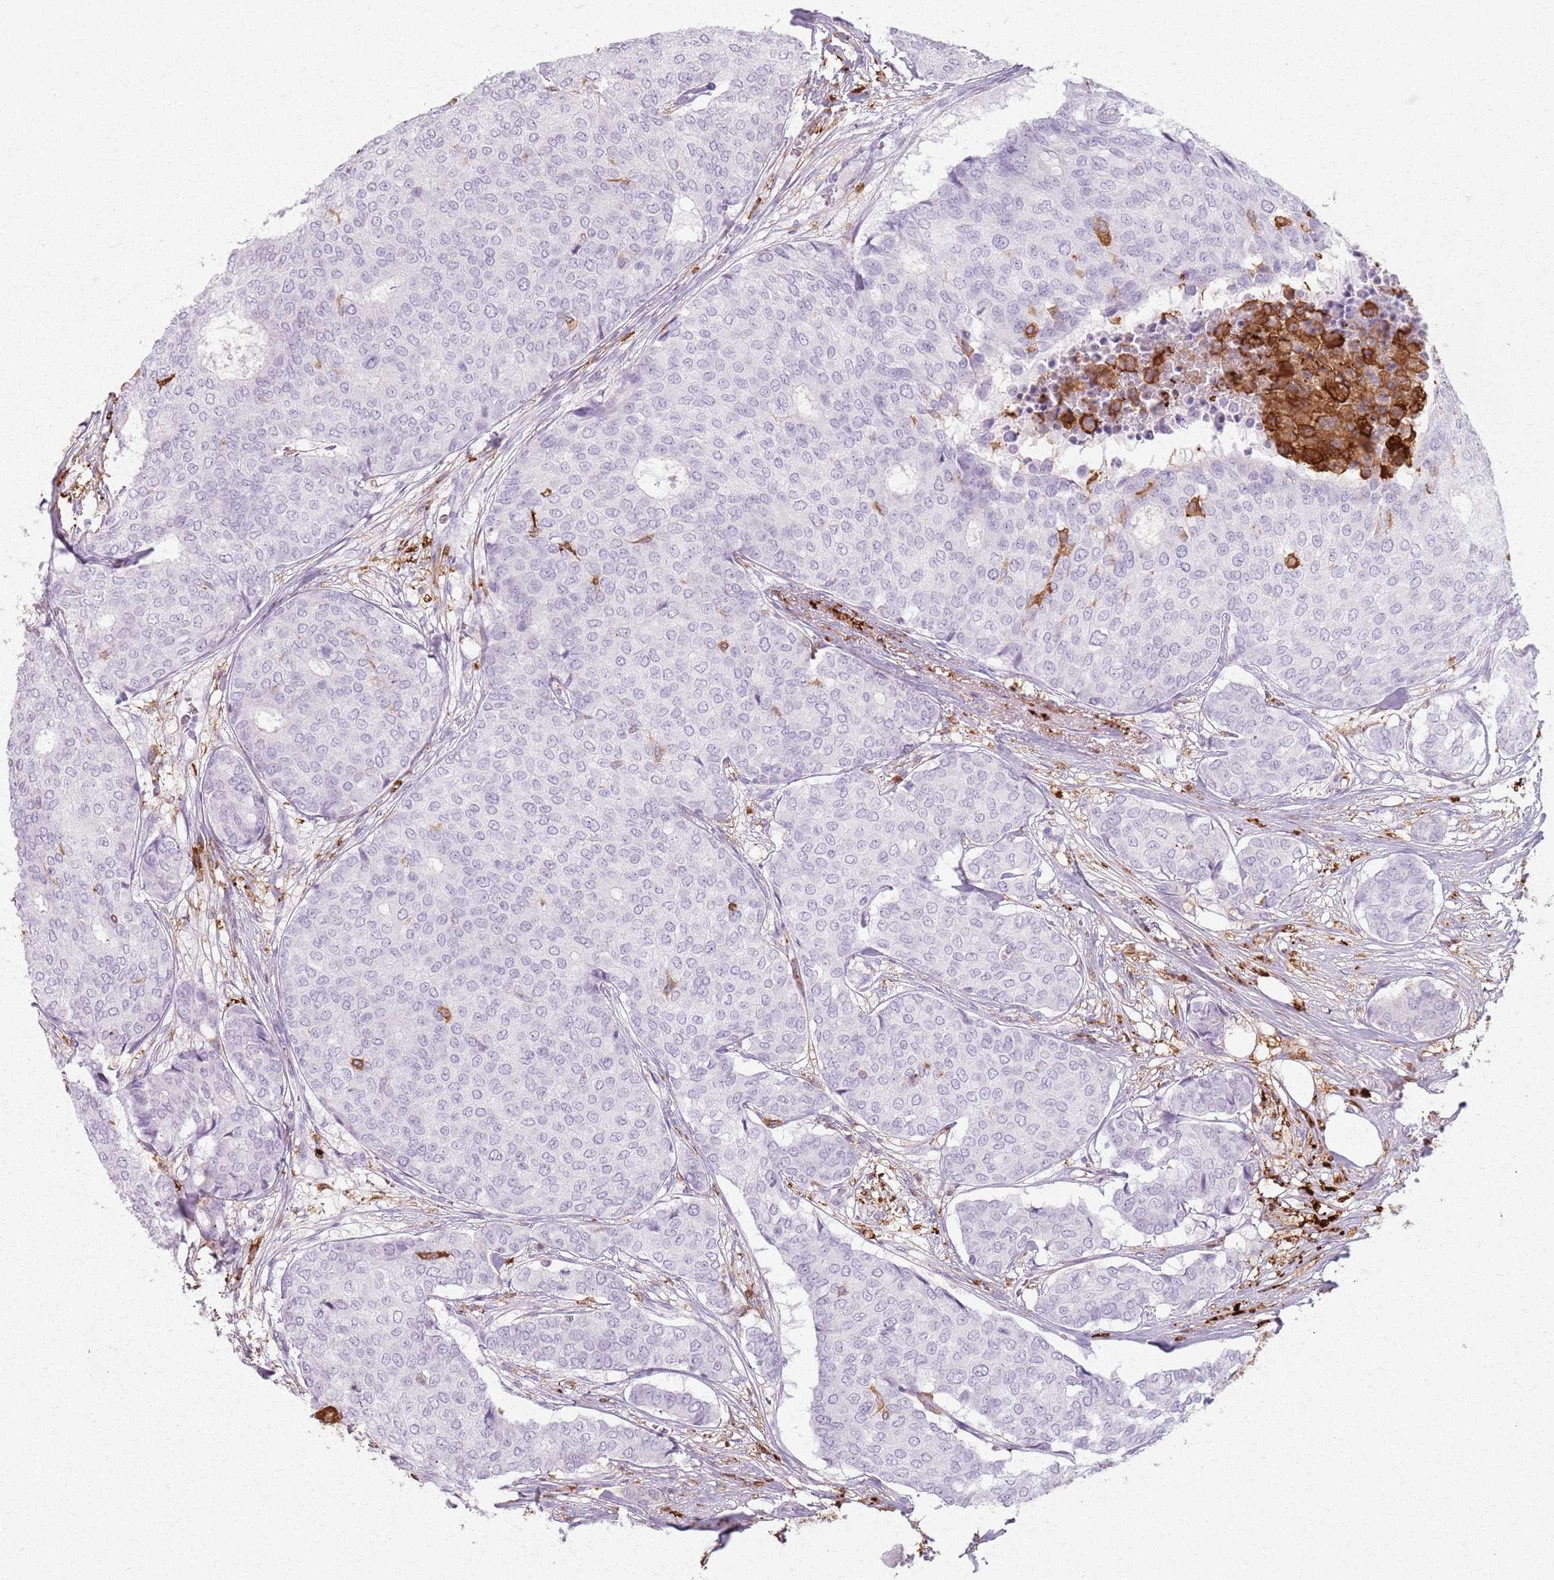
{"staining": {"intensity": "negative", "quantity": "none", "location": "none"}, "tissue": "breast cancer", "cell_type": "Tumor cells", "image_type": "cancer", "snomed": [{"axis": "morphology", "description": "Duct carcinoma"}, {"axis": "topography", "description": "Breast"}], "caption": "Breast cancer stained for a protein using IHC exhibits no positivity tumor cells.", "gene": "GDPGP1", "patient": {"sex": "female", "age": 75}}